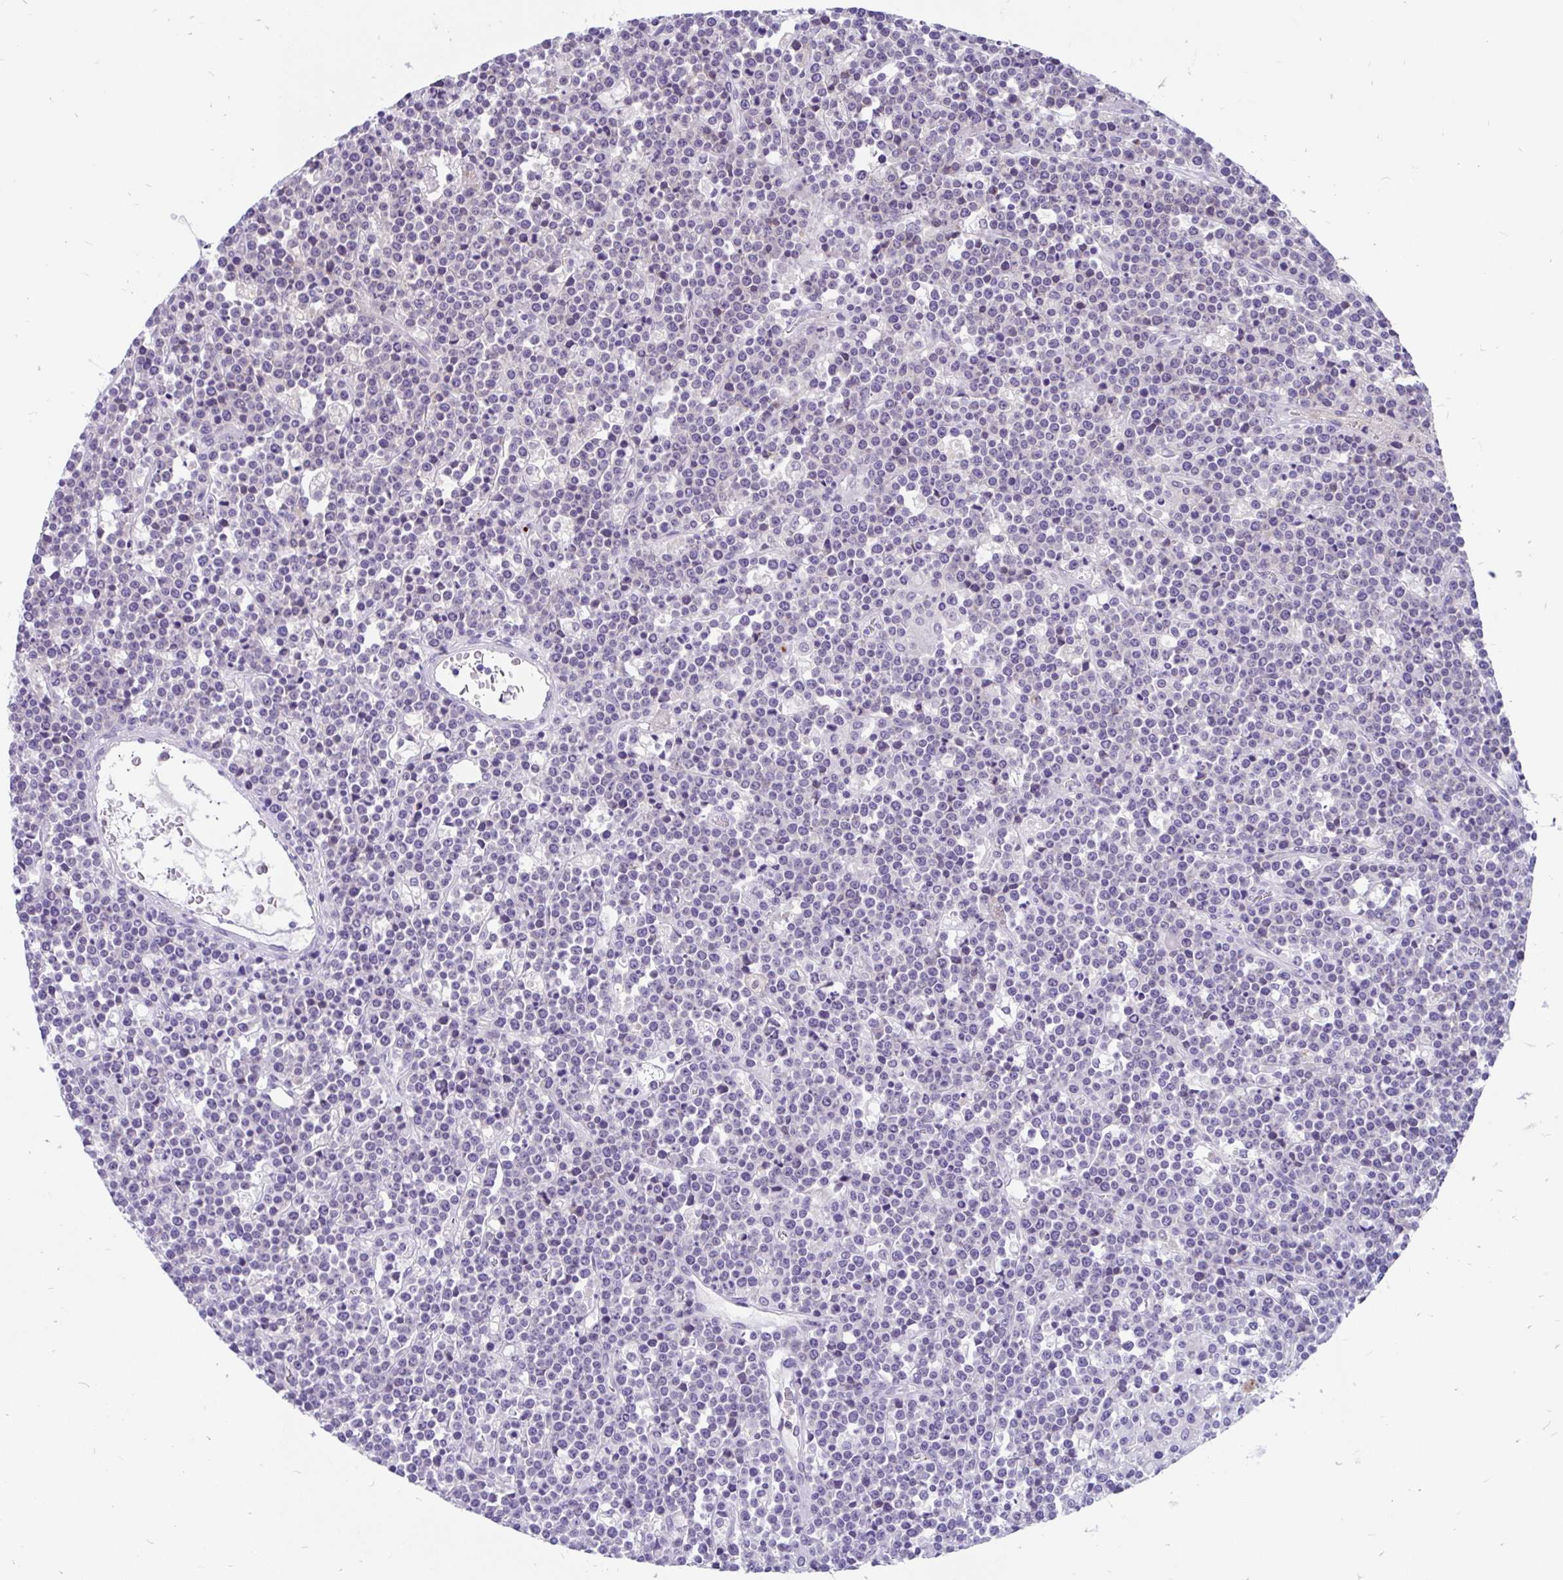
{"staining": {"intensity": "negative", "quantity": "none", "location": "none"}, "tissue": "lymphoma", "cell_type": "Tumor cells", "image_type": "cancer", "snomed": [{"axis": "morphology", "description": "Malignant lymphoma, non-Hodgkin's type, High grade"}, {"axis": "topography", "description": "Ovary"}], "caption": "Immunohistochemistry histopathology image of lymphoma stained for a protein (brown), which demonstrates no positivity in tumor cells. Nuclei are stained in blue.", "gene": "KIAA2013", "patient": {"sex": "female", "age": 56}}